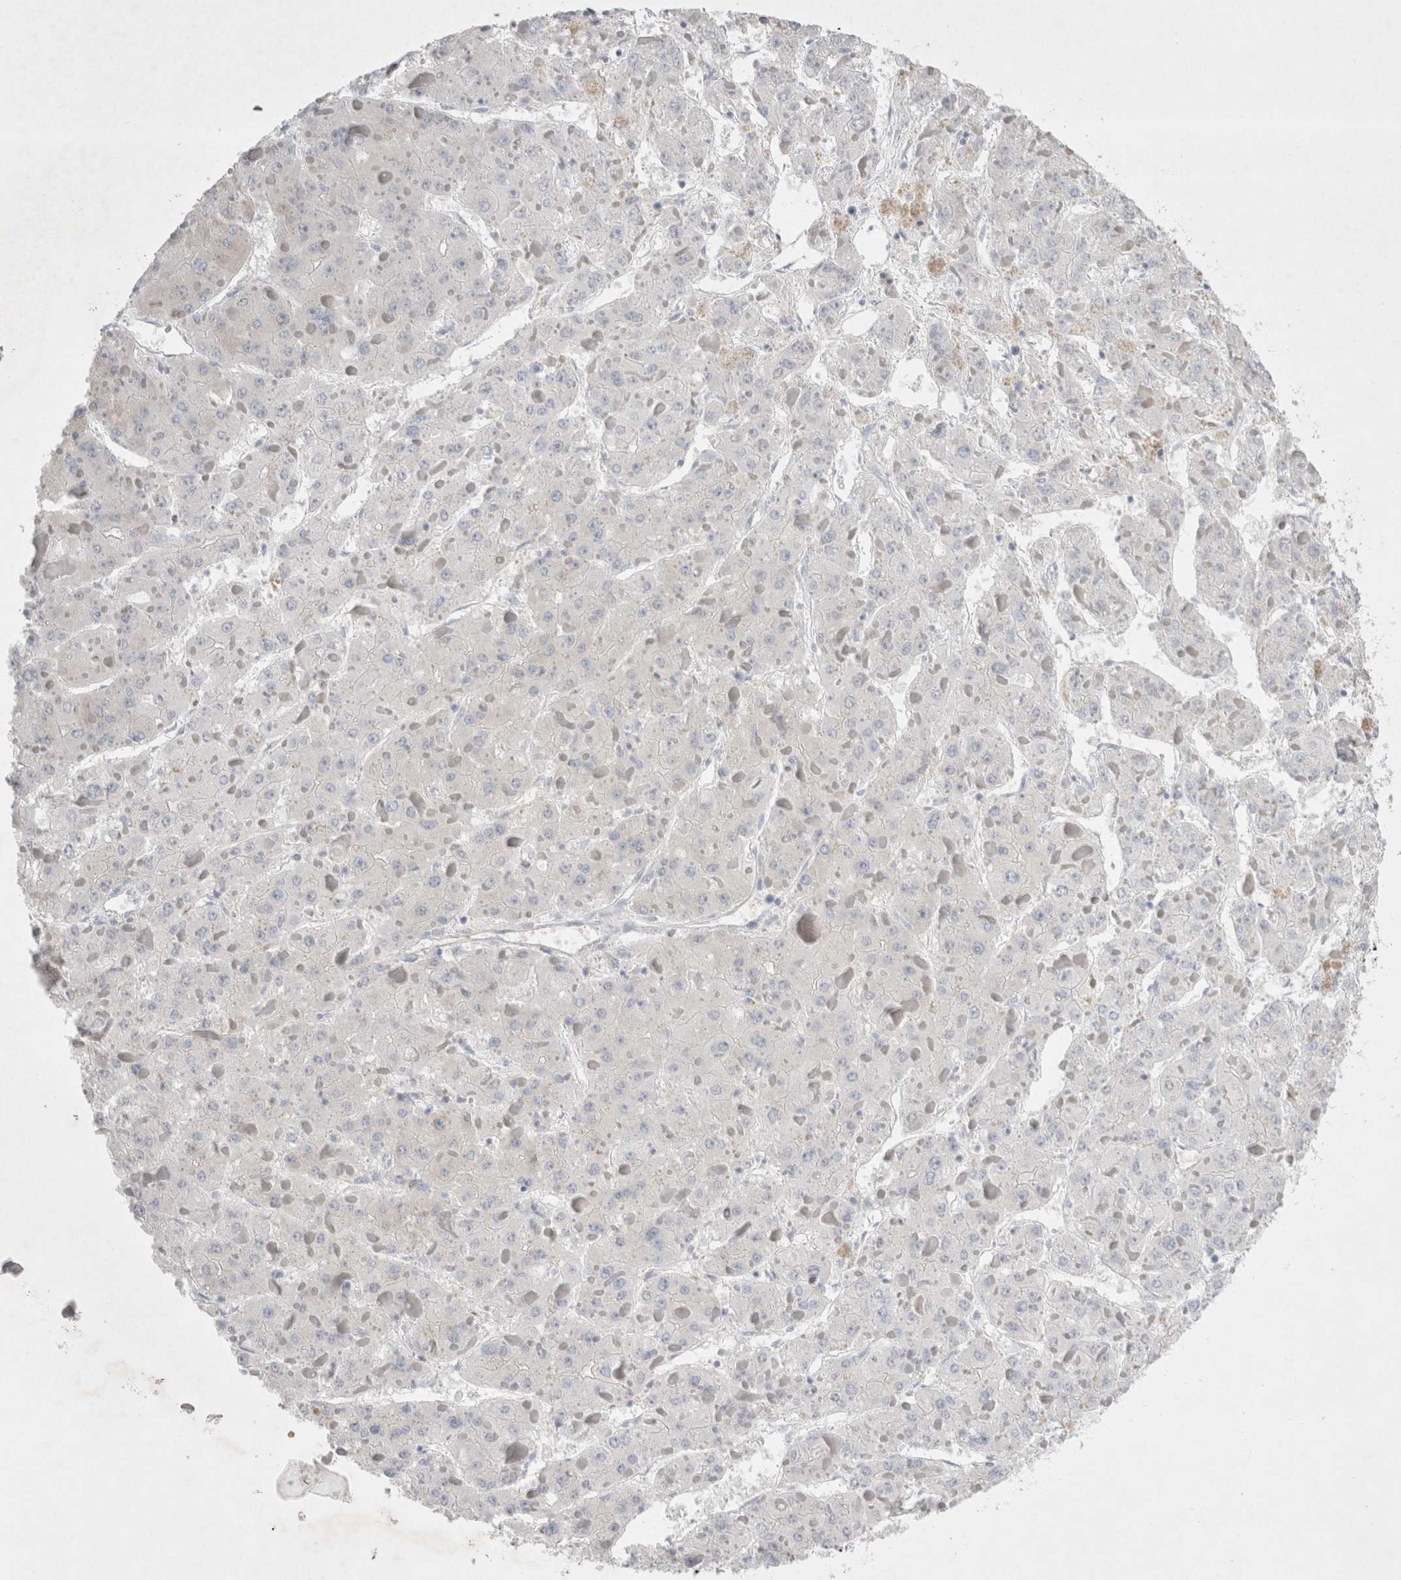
{"staining": {"intensity": "weak", "quantity": "<25%", "location": "cytoplasmic/membranous"}, "tissue": "liver cancer", "cell_type": "Tumor cells", "image_type": "cancer", "snomed": [{"axis": "morphology", "description": "Carcinoma, Hepatocellular, NOS"}, {"axis": "topography", "description": "Liver"}], "caption": "High power microscopy image of an immunohistochemistry micrograph of liver cancer, revealing no significant staining in tumor cells. (DAB (3,3'-diaminobenzidine) immunohistochemistry, high magnification).", "gene": "ZNF23", "patient": {"sex": "female", "age": 73}}